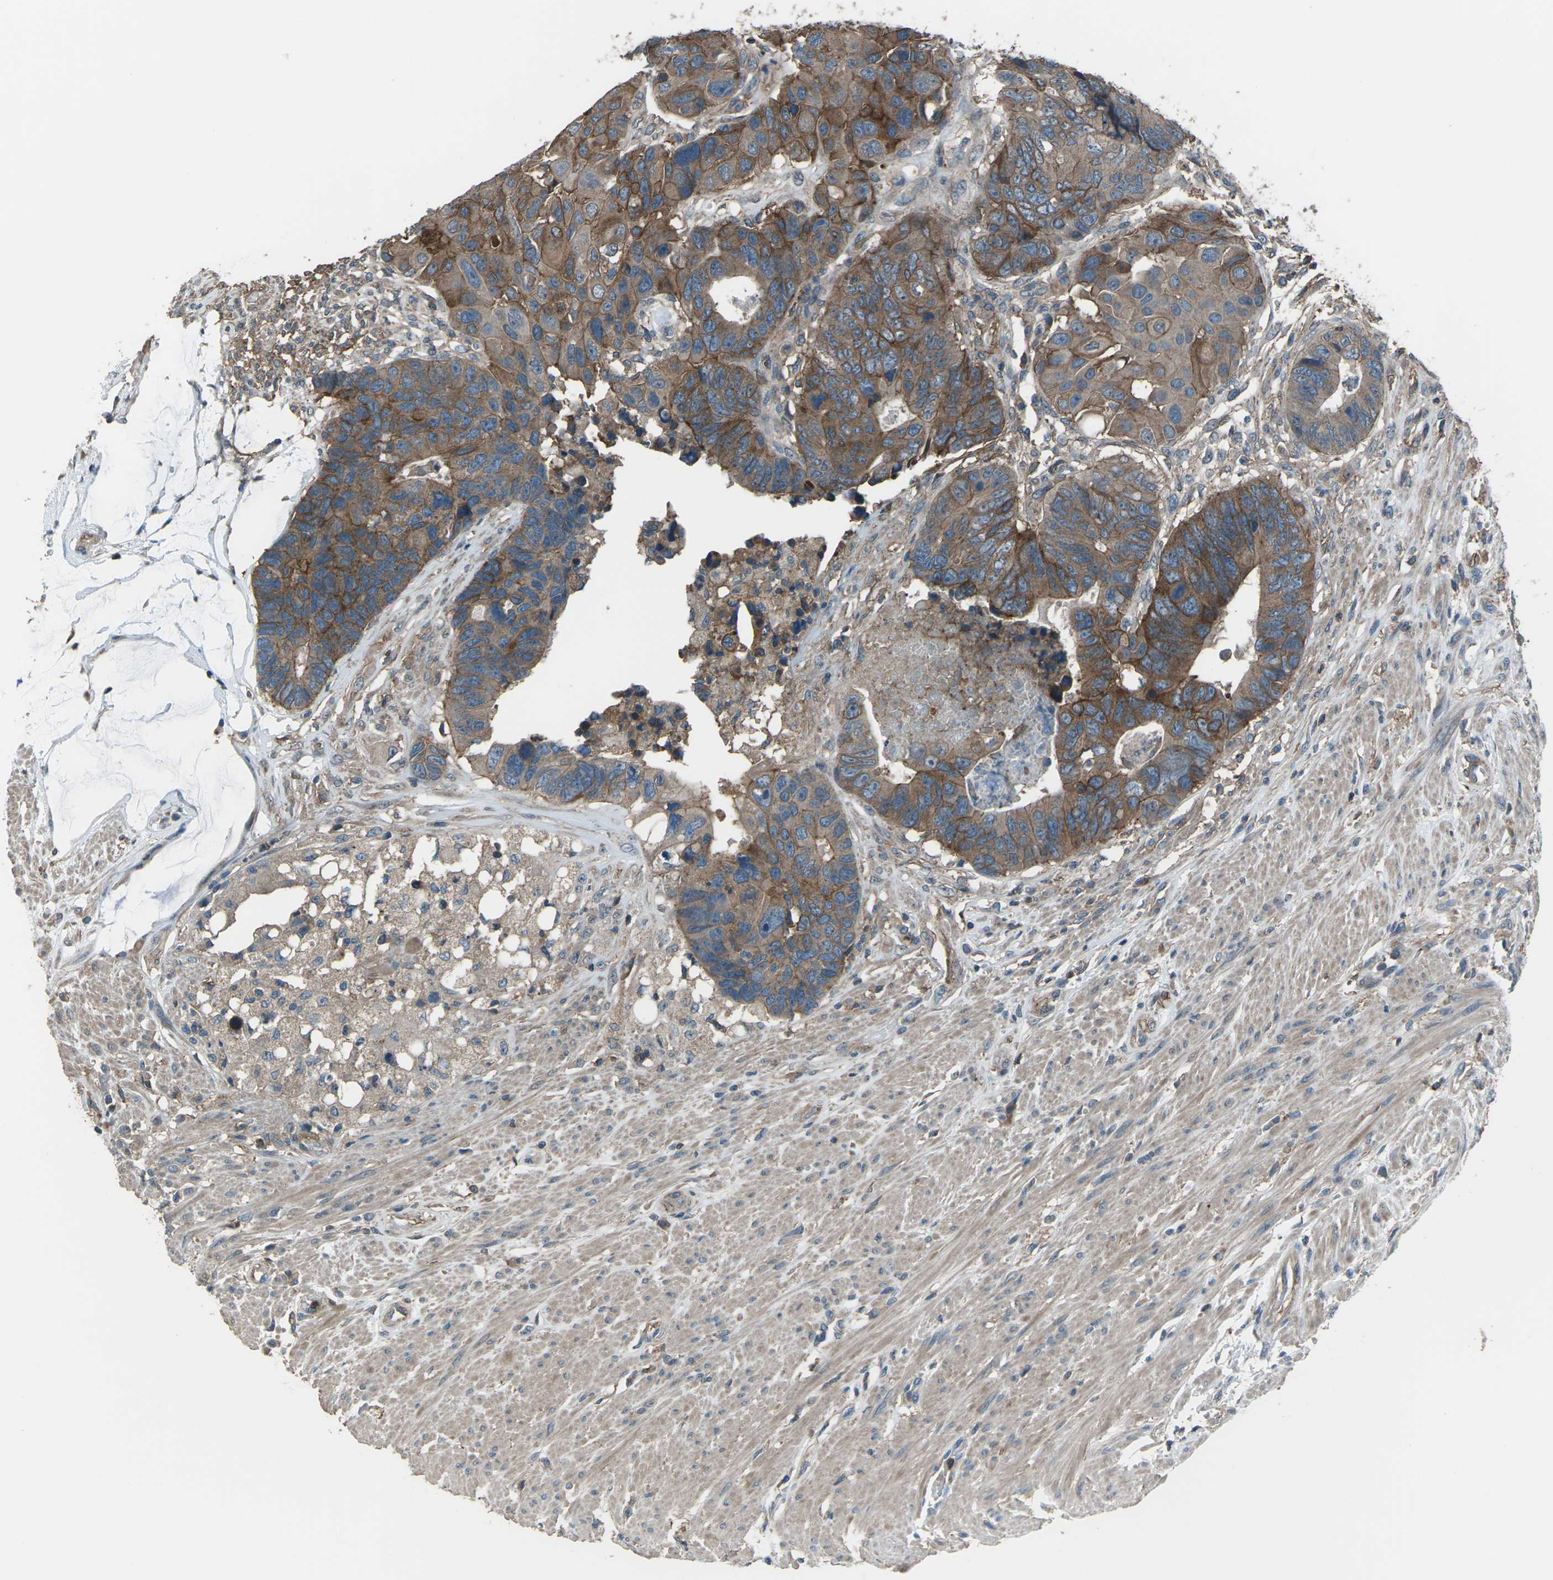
{"staining": {"intensity": "moderate", "quantity": ">75%", "location": "cytoplasmic/membranous"}, "tissue": "colorectal cancer", "cell_type": "Tumor cells", "image_type": "cancer", "snomed": [{"axis": "morphology", "description": "Adenocarcinoma, NOS"}, {"axis": "topography", "description": "Rectum"}], "caption": "Tumor cells show medium levels of moderate cytoplasmic/membranous staining in approximately >75% of cells in colorectal cancer. The protein is stained brown, and the nuclei are stained in blue (DAB (3,3'-diaminobenzidine) IHC with brightfield microscopy, high magnification).", "gene": "CMTM4", "patient": {"sex": "male", "age": 51}}